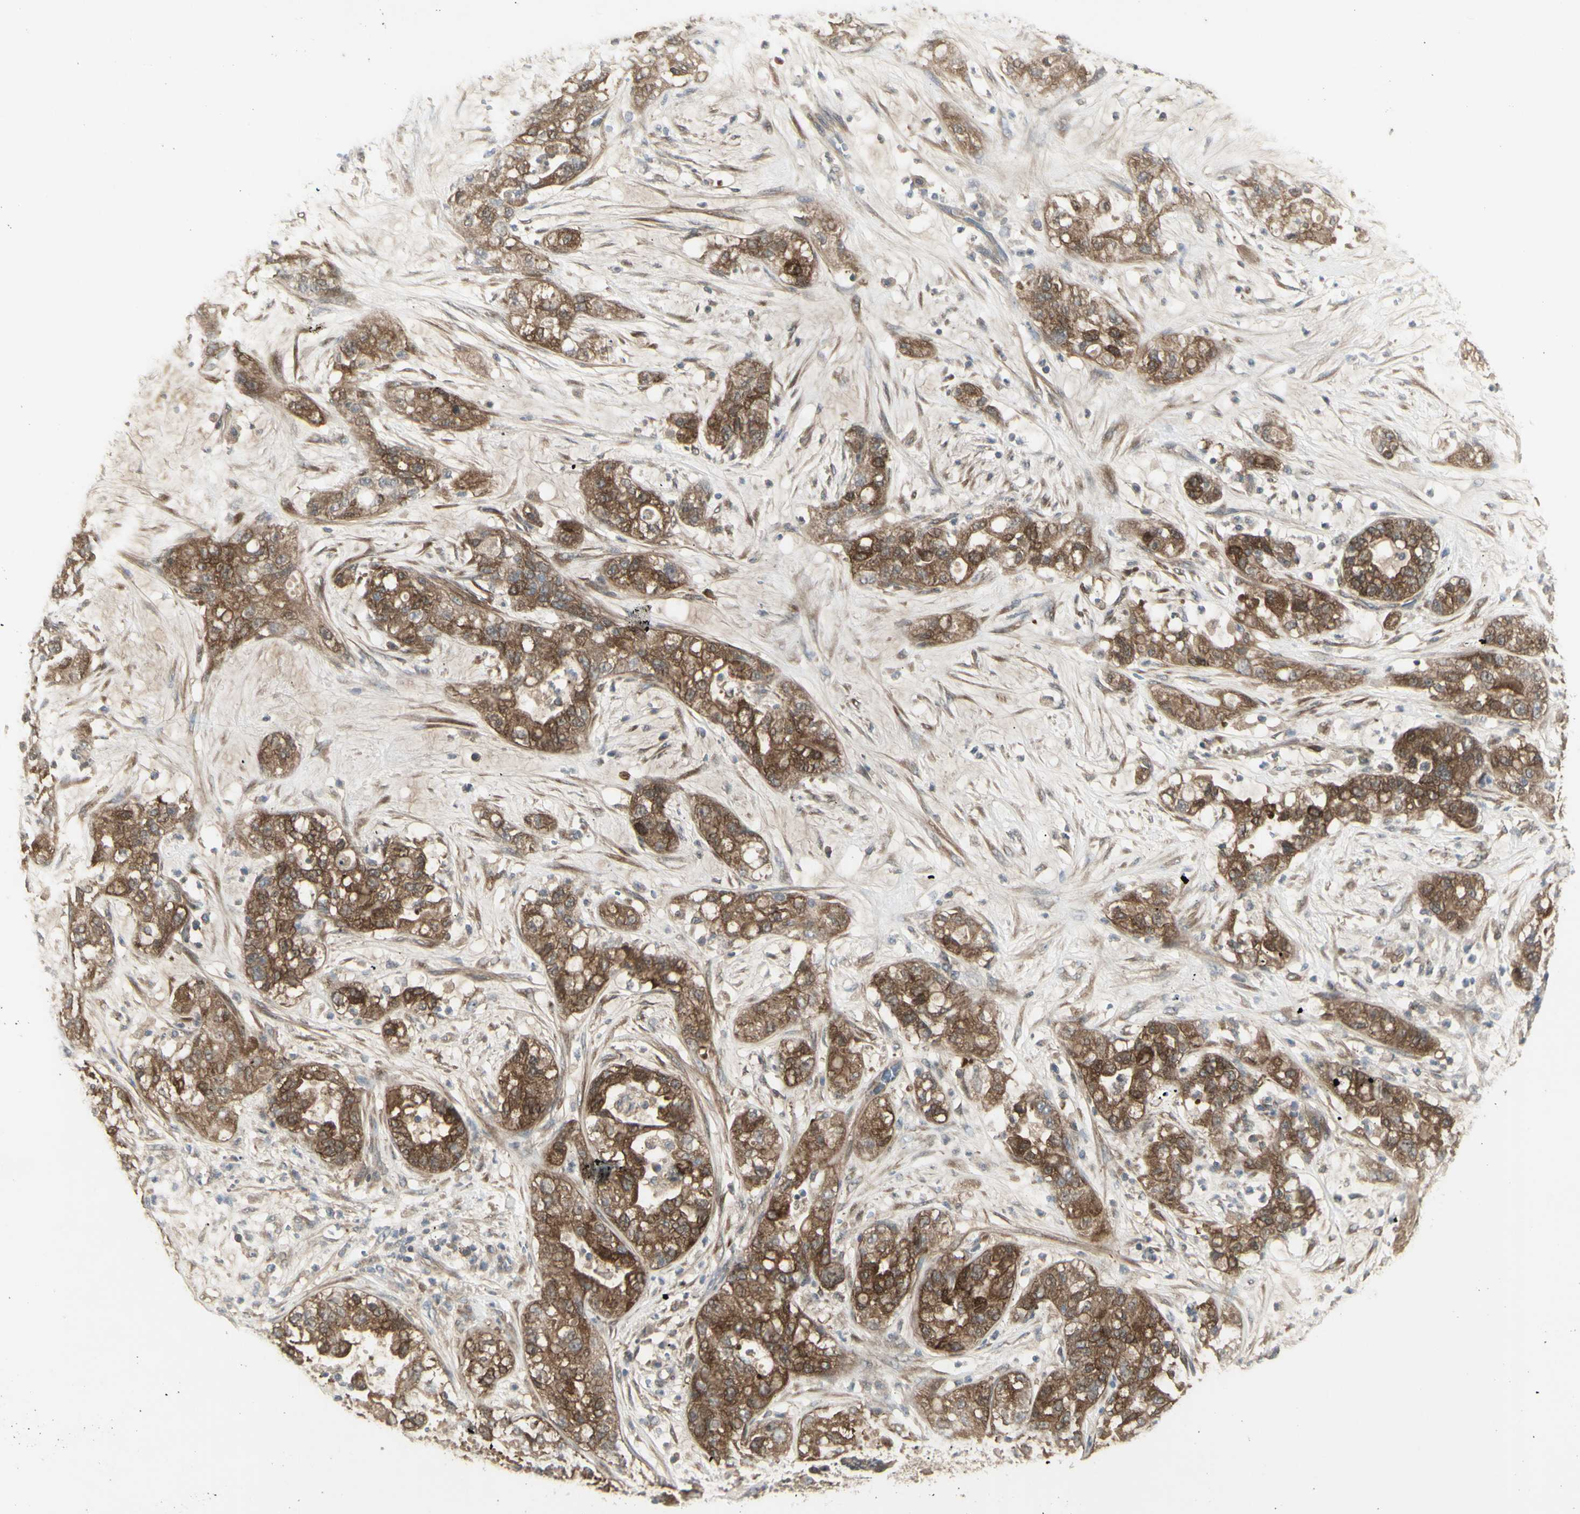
{"staining": {"intensity": "moderate", "quantity": ">75%", "location": "cytoplasmic/membranous"}, "tissue": "pancreatic cancer", "cell_type": "Tumor cells", "image_type": "cancer", "snomed": [{"axis": "morphology", "description": "Adenocarcinoma, NOS"}, {"axis": "topography", "description": "Pancreas"}], "caption": "A high-resolution histopathology image shows immunohistochemistry (IHC) staining of adenocarcinoma (pancreatic), which displays moderate cytoplasmic/membranous positivity in about >75% of tumor cells.", "gene": "CHURC1-FNTB", "patient": {"sex": "female", "age": 78}}